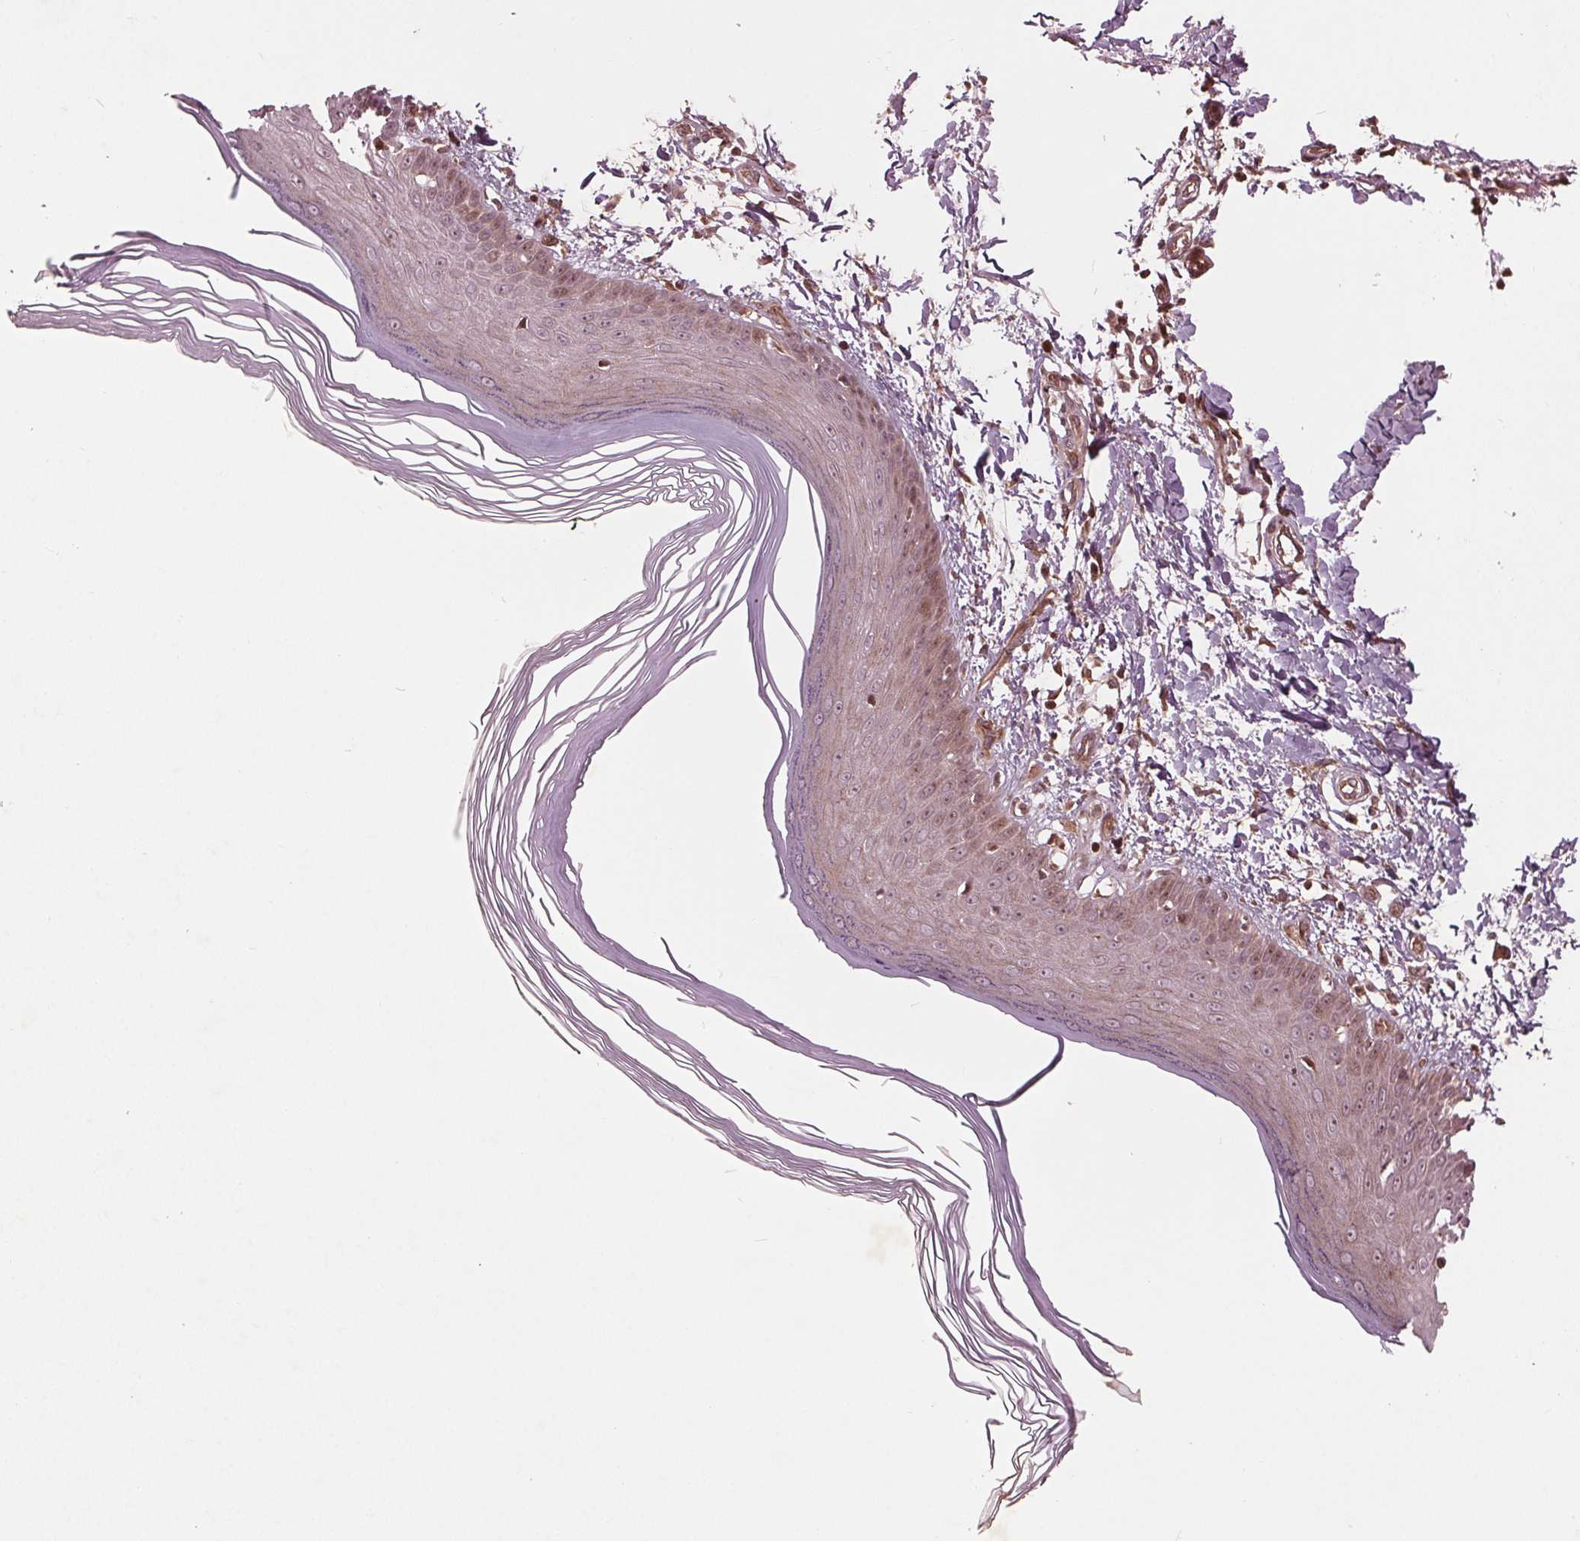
{"staining": {"intensity": "moderate", "quantity": "<25%", "location": "nuclear"}, "tissue": "skin", "cell_type": "Fibroblasts", "image_type": "normal", "snomed": [{"axis": "morphology", "description": "Normal tissue, NOS"}, {"axis": "topography", "description": "Skin"}], "caption": "A high-resolution micrograph shows immunohistochemistry staining of unremarkable skin, which exhibits moderate nuclear expression in approximately <25% of fibroblasts. (Brightfield microscopy of DAB IHC at high magnification).", "gene": "CDKL4", "patient": {"sex": "female", "age": 62}}